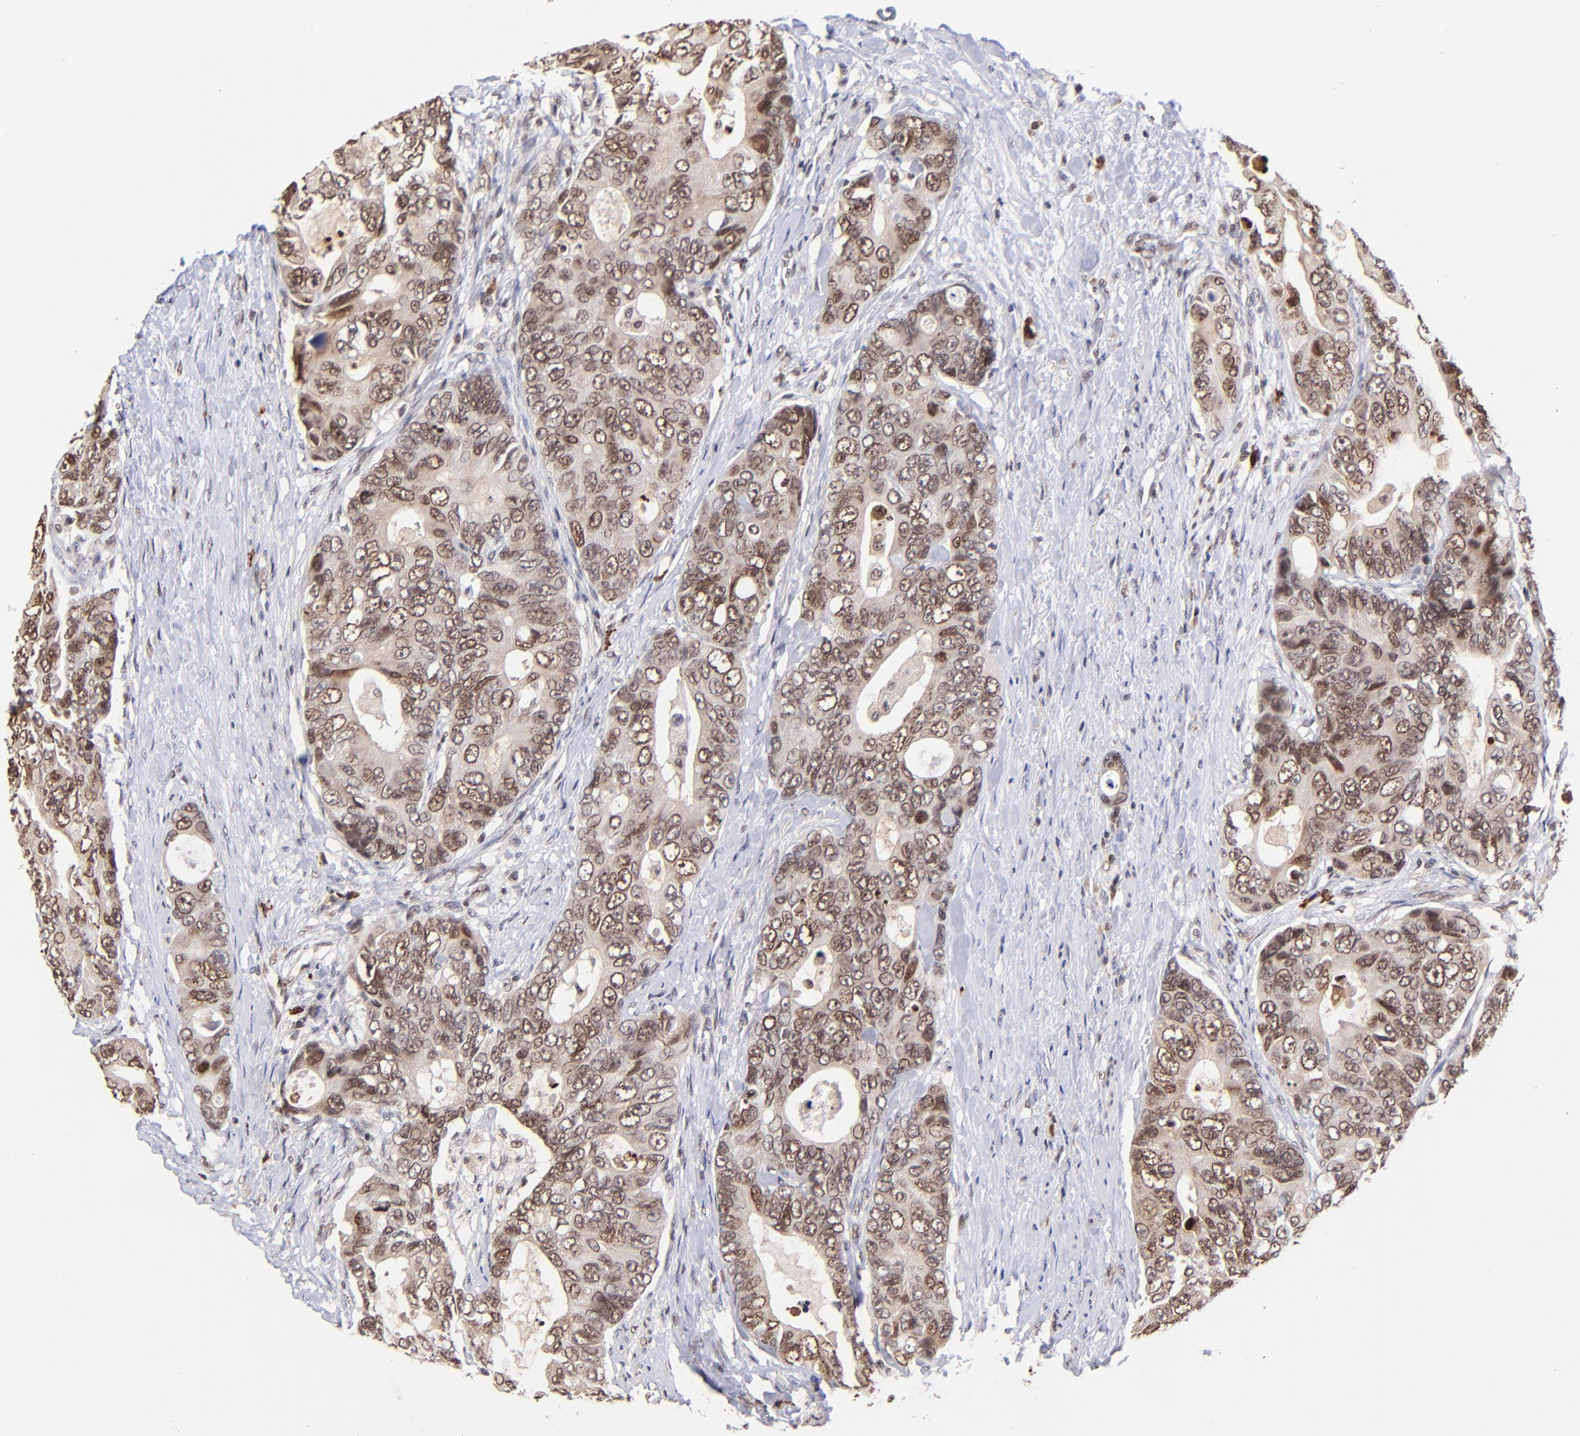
{"staining": {"intensity": "moderate", "quantity": ">75%", "location": "cytoplasmic/membranous,nuclear"}, "tissue": "colorectal cancer", "cell_type": "Tumor cells", "image_type": "cancer", "snomed": [{"axis": "morphology", "description": "Adenocarcinoma, NOS"}, {"axis": "topography", "description": "Rectum"}], "caption": "Protein expression analysis of human adenocarcinoma (colorectal) reveals moderate cytoplasmic/membranous and nuclear staining in about >75% of tumor cells.", "gene": "WDR25", "patient": {"sex": "female", "age": 67}}